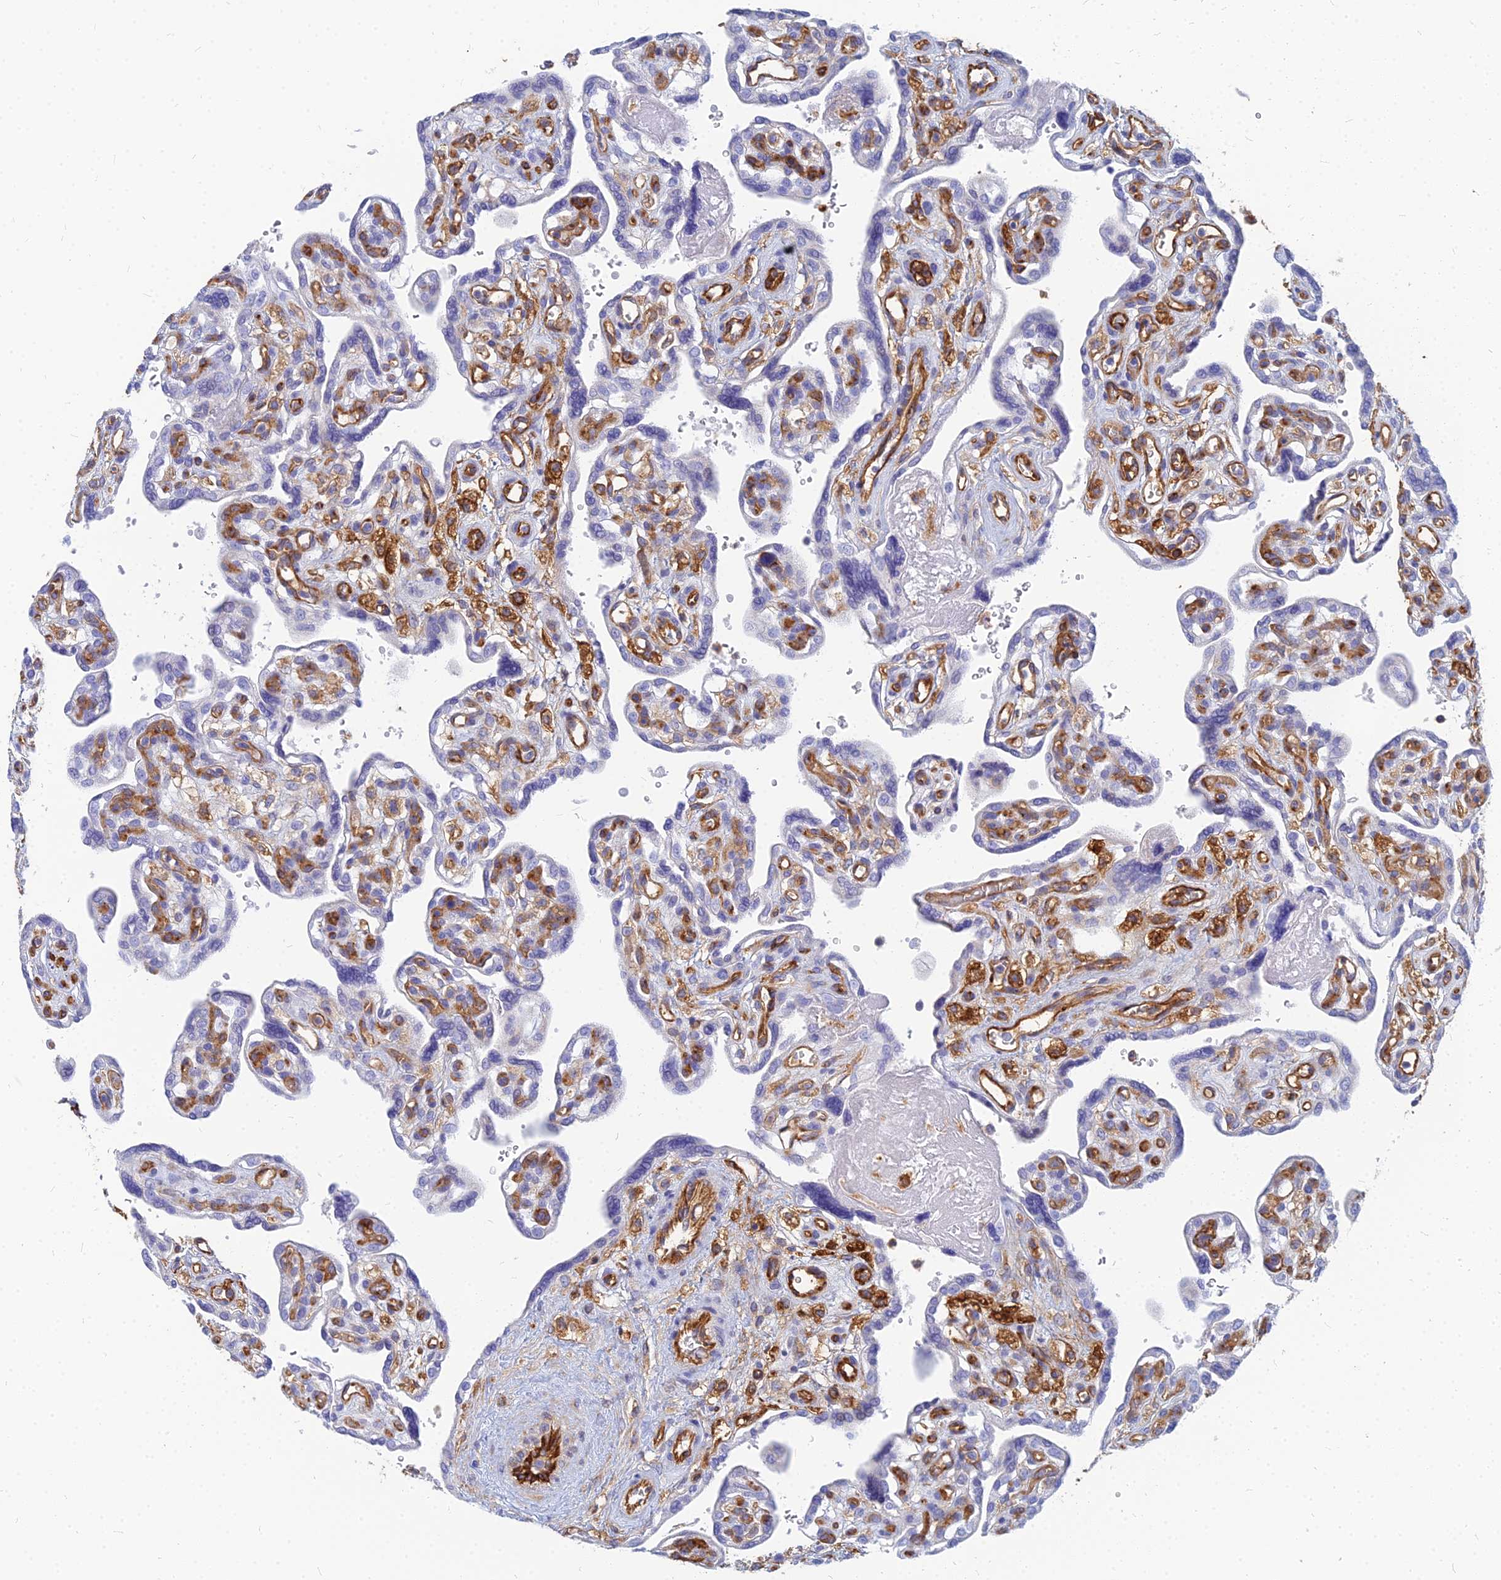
{"staining": {"intensity": "negative", "quantity": "none", "location": "none"}, "tissue": "placenta", "cell_type": "Decidual cells", "image_type": "normal", "snomed": [{"axis": "morphology", "description": "Normal tissue, NOS"}, {"axis": "topography", "description": "Placenta"}], "caption": "Human placenta stained for a protein using IHC shows no staining in decidual cells.", "gene": "VAT1", "patient": {"sex": "female", "age": 39}}